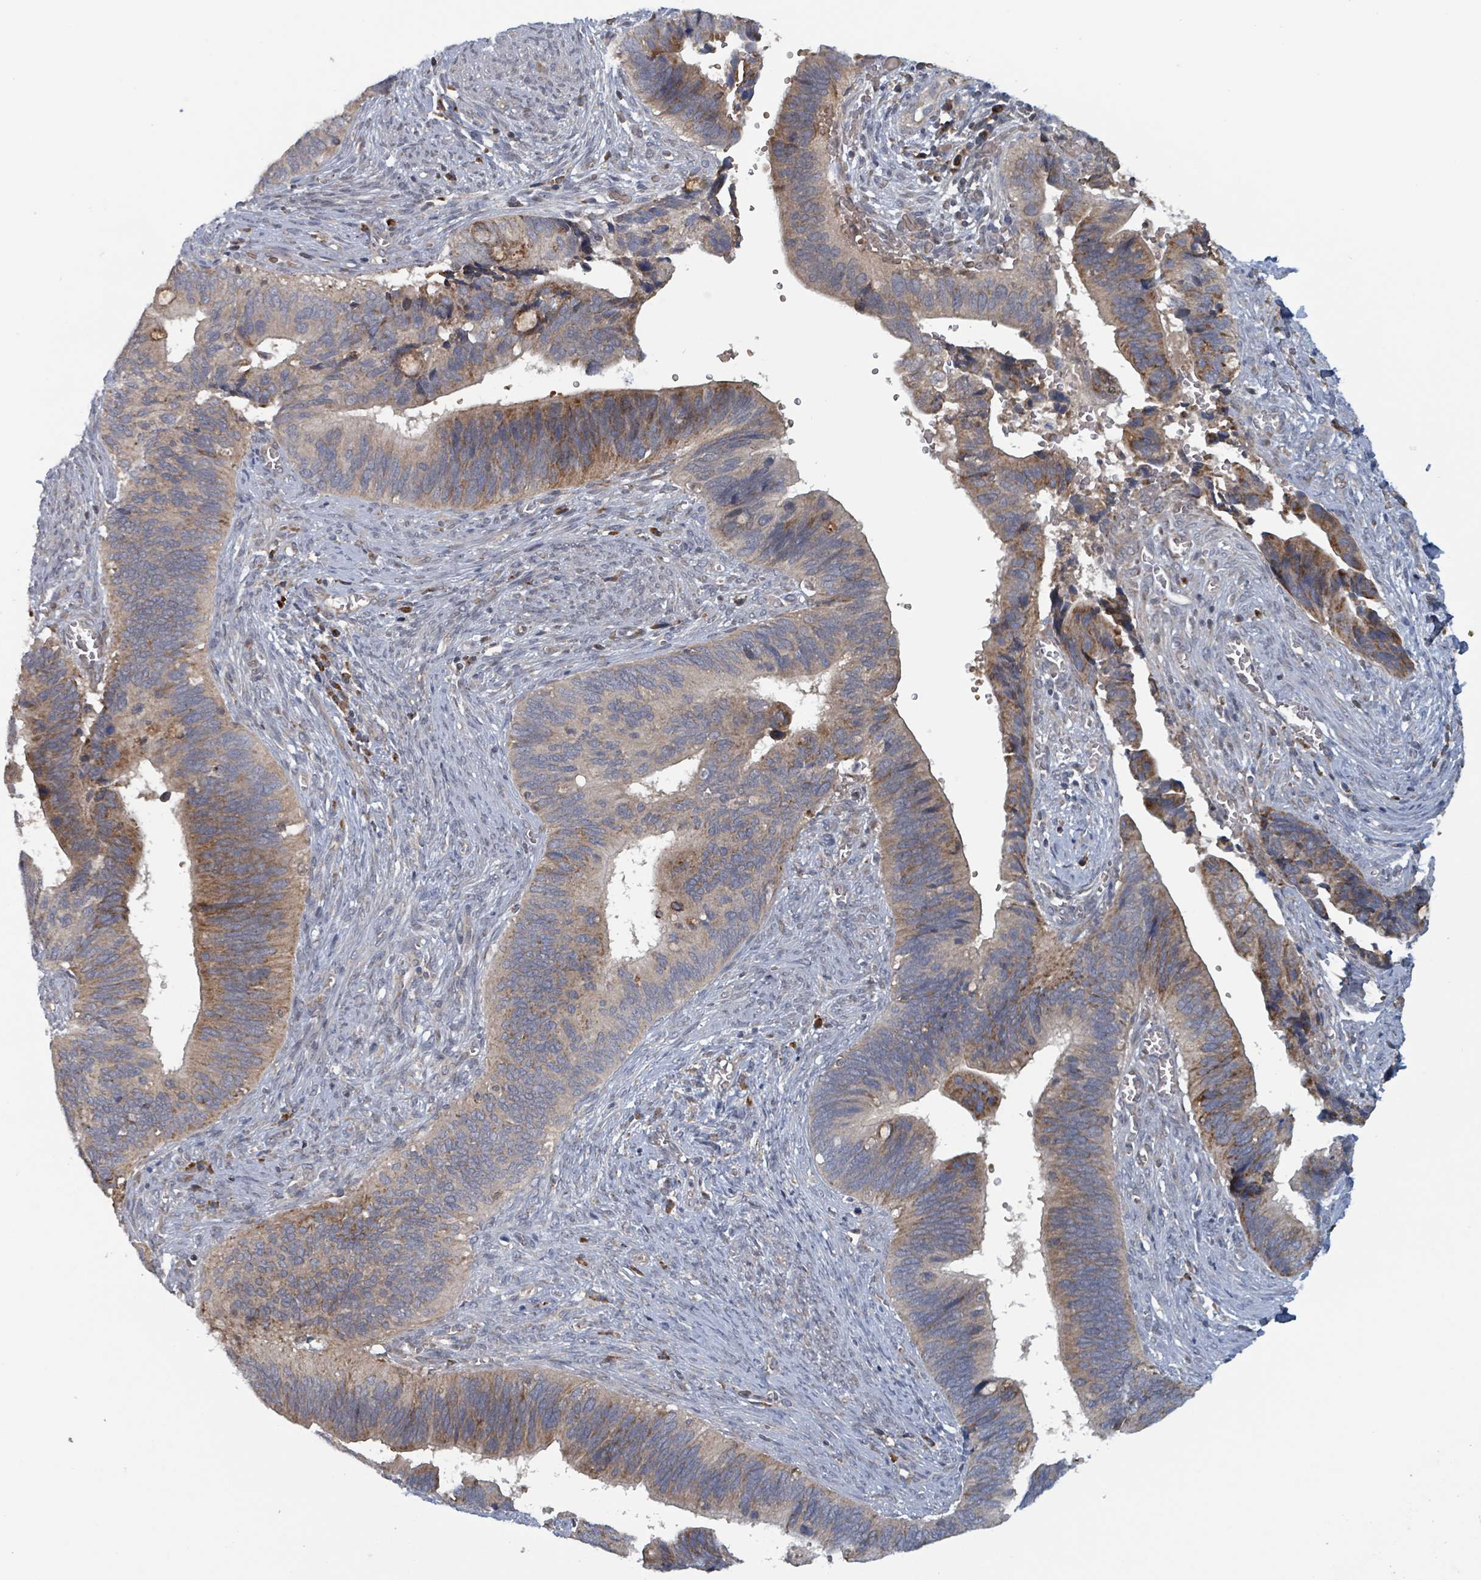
{"staining": {"intensity": "moderate", "quantity": "25%-75%", "location": "cytoplasmic/membranous"}, "tissue": "cervical cancer", "cell_type": "Tumor cells", "image_type": "cancer", "snomed": [{"axis": "morphology", "description": "Adenocarcinoma, NOS"}, {"axis": "topography", "description": "Cervix"}], "caption": "Immunohistochemical staining of human cervical adenocarcinoma demonstrates medium levels of moderate cytoplasmic/membranous positivity in about 25%-75% of tumor cells.", "gene": "HIVEP1", "patient": {"sex": "female", "age": 42}}